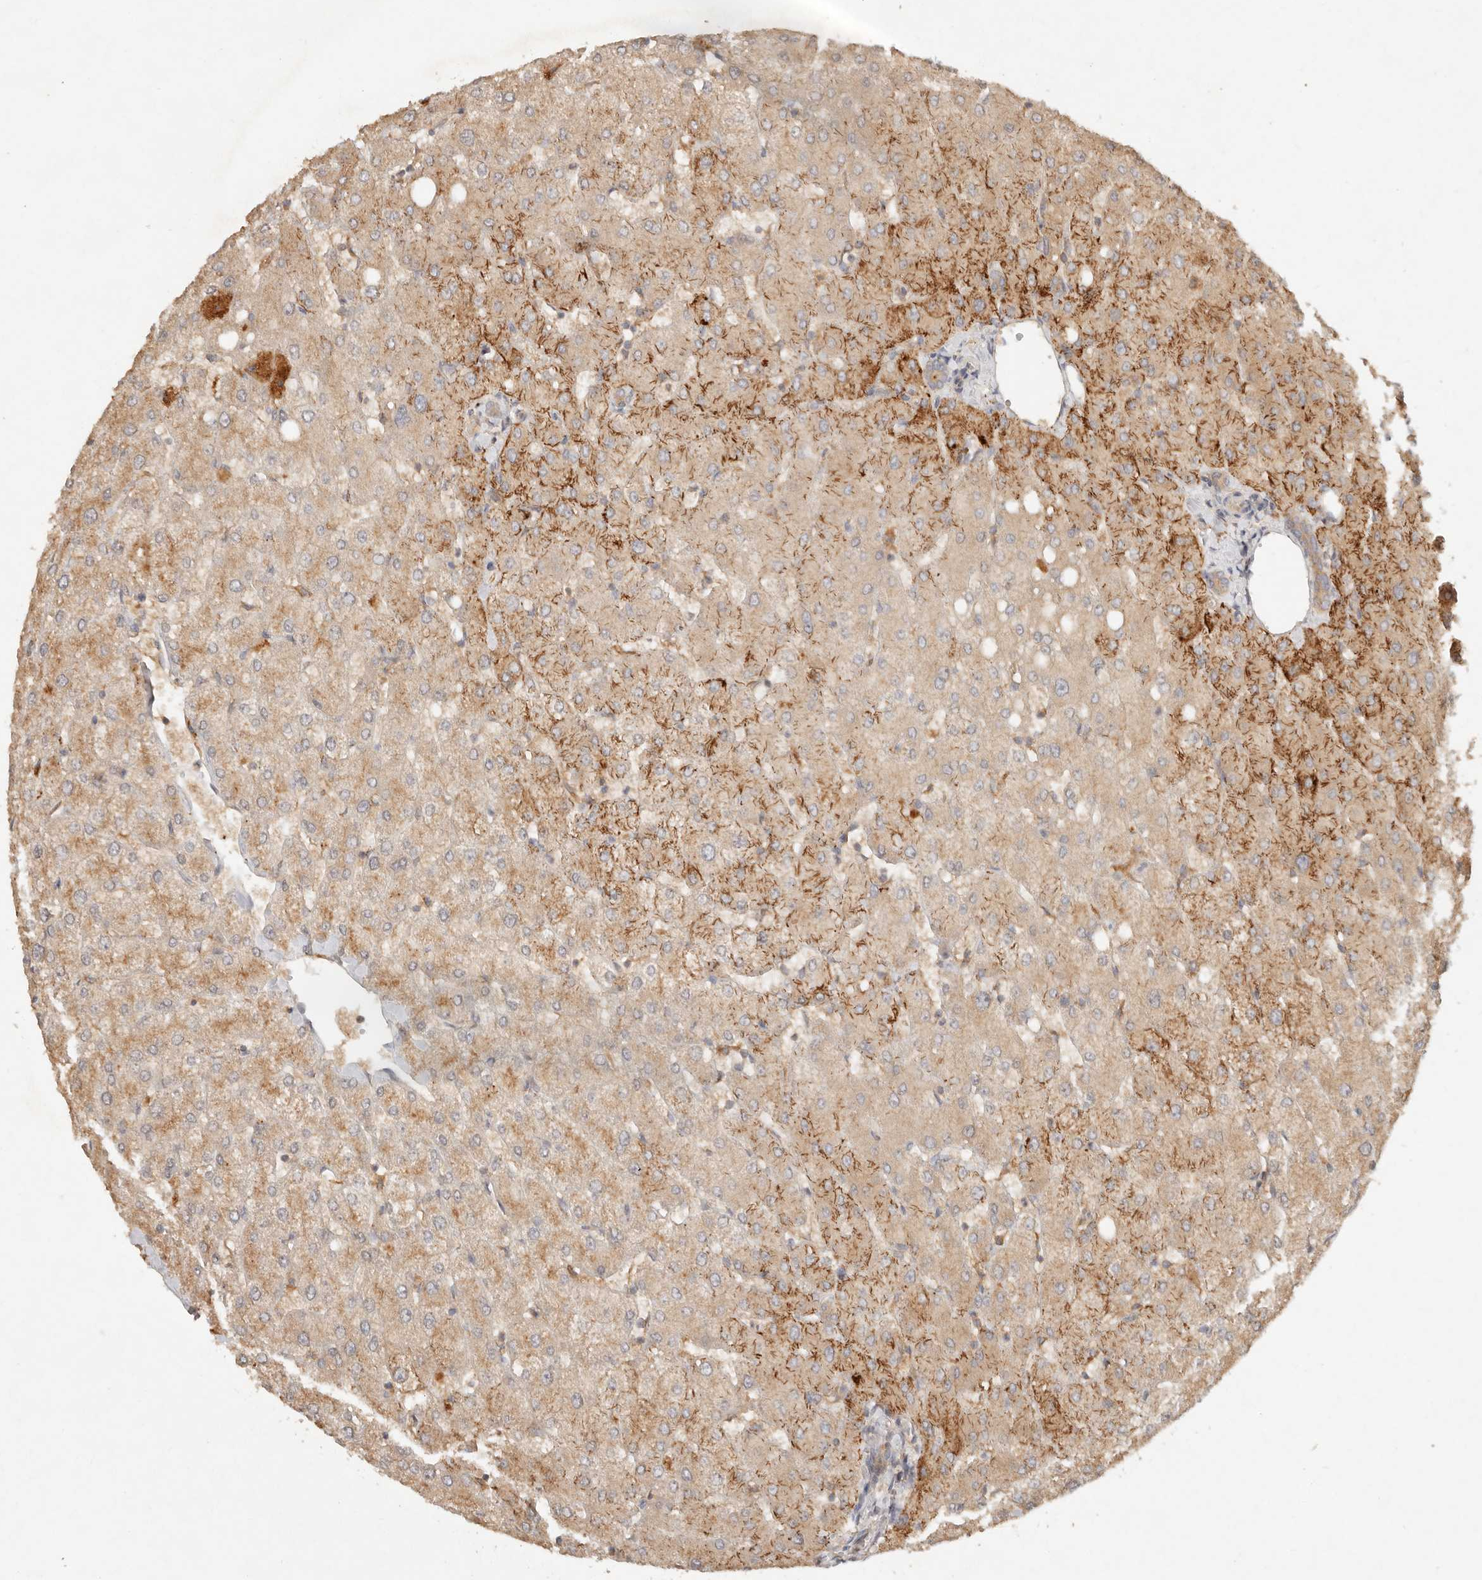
{"staining": {"intensity": "moderate", "quantity": ">75%", "location": "cytoplasmic/membranous"}, "tissue": "liver", "cell_type": "Cholangiocytes", "image_type": "normal", "snomed": [{"axis": "morphology", "description": "Normal tissue, NOS"}, {"axis": "topography", "description": "Liver"}], "caption": "Human liver stained for a protein (brown) demonstrates moderate cytoplasmic/membranous positive positivity in about >75% of cholangiocytes.", "gene": "HECTD3", "patient": {"sex": "female", "age": 54}}